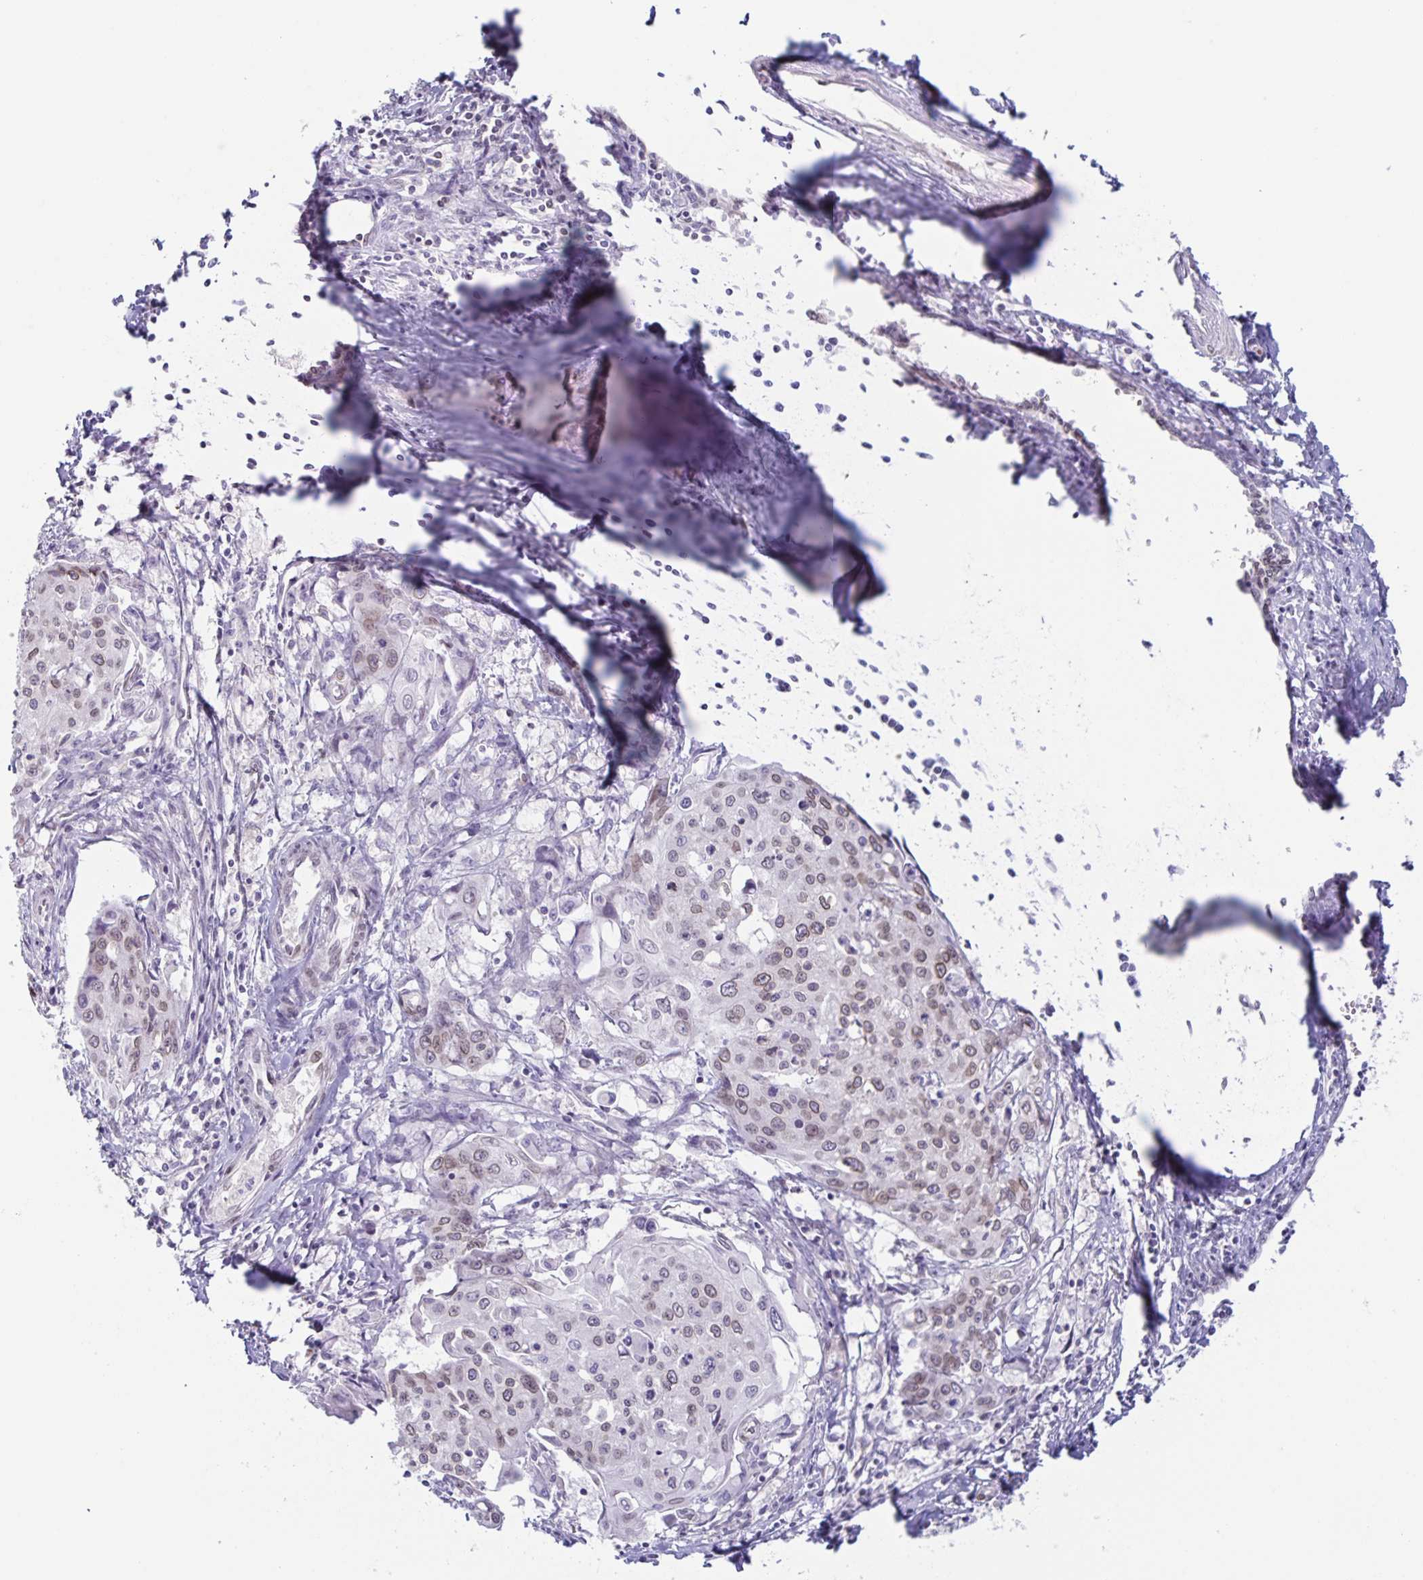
{"staining": {"intensity": "weak", "quantity": "<25%", "location": "cytoplasmic/membranous,nuclear"}, "tissue": "cervical cancer", "cell_type": "Tumor cells", "image_type": "cancer", "snomed": [{"axis": "morphology", "description": "Squamous cell carcinoma, NOS"}, {"axis": "topography", "description": "Cervix"}], "caption": "An immunohistochemistry photomicrograph of cervical cancer (squamous cell carcinoma) is shown. There is no staining in tumor cells of cervical cancer (squamous cell carcinoma). (Brightfield microscopy of DAB immunohistochemistry (IHC) at high magnification).", "gene": "SYNE2", "patient": {"sex": "female", "age": 38}}